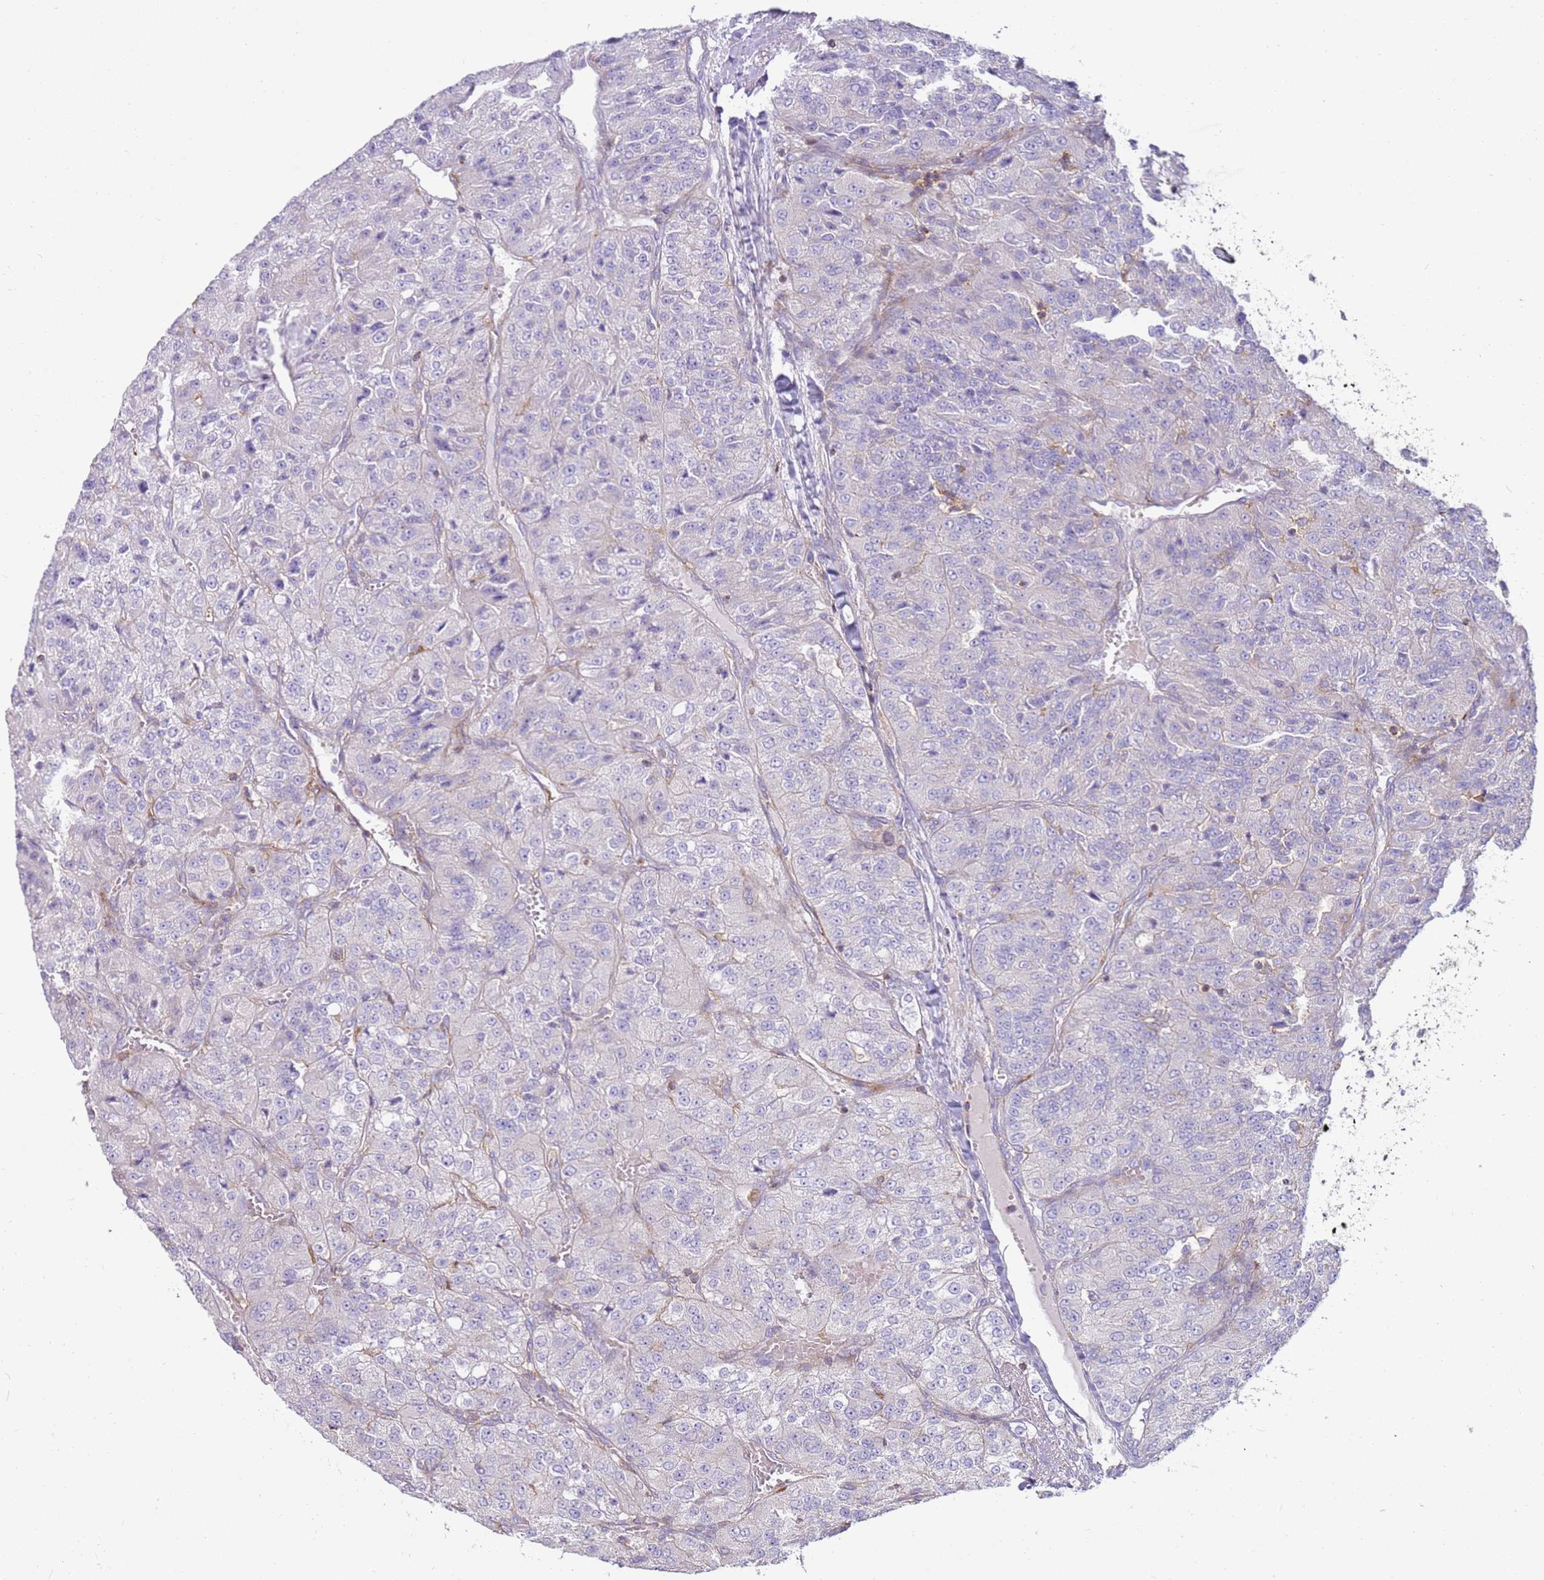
{"staining": {"intensity": "negative", "quantity": "none", "location": "none"}, "tissue": "renal cancer", "cell_type": "Tumor cells", "image_type": "cancer", "snomed": [{"axis": "morphology", "description": "Adenocarcinoma, NOS"}, {"axis": "topography", "description": "Kidney"}], "caption": "An image of human renal adenocarcinoma is negative for staining in tumor cells.", "gene": "FPR1", "patient": {"sex": "female", "age": 63}}